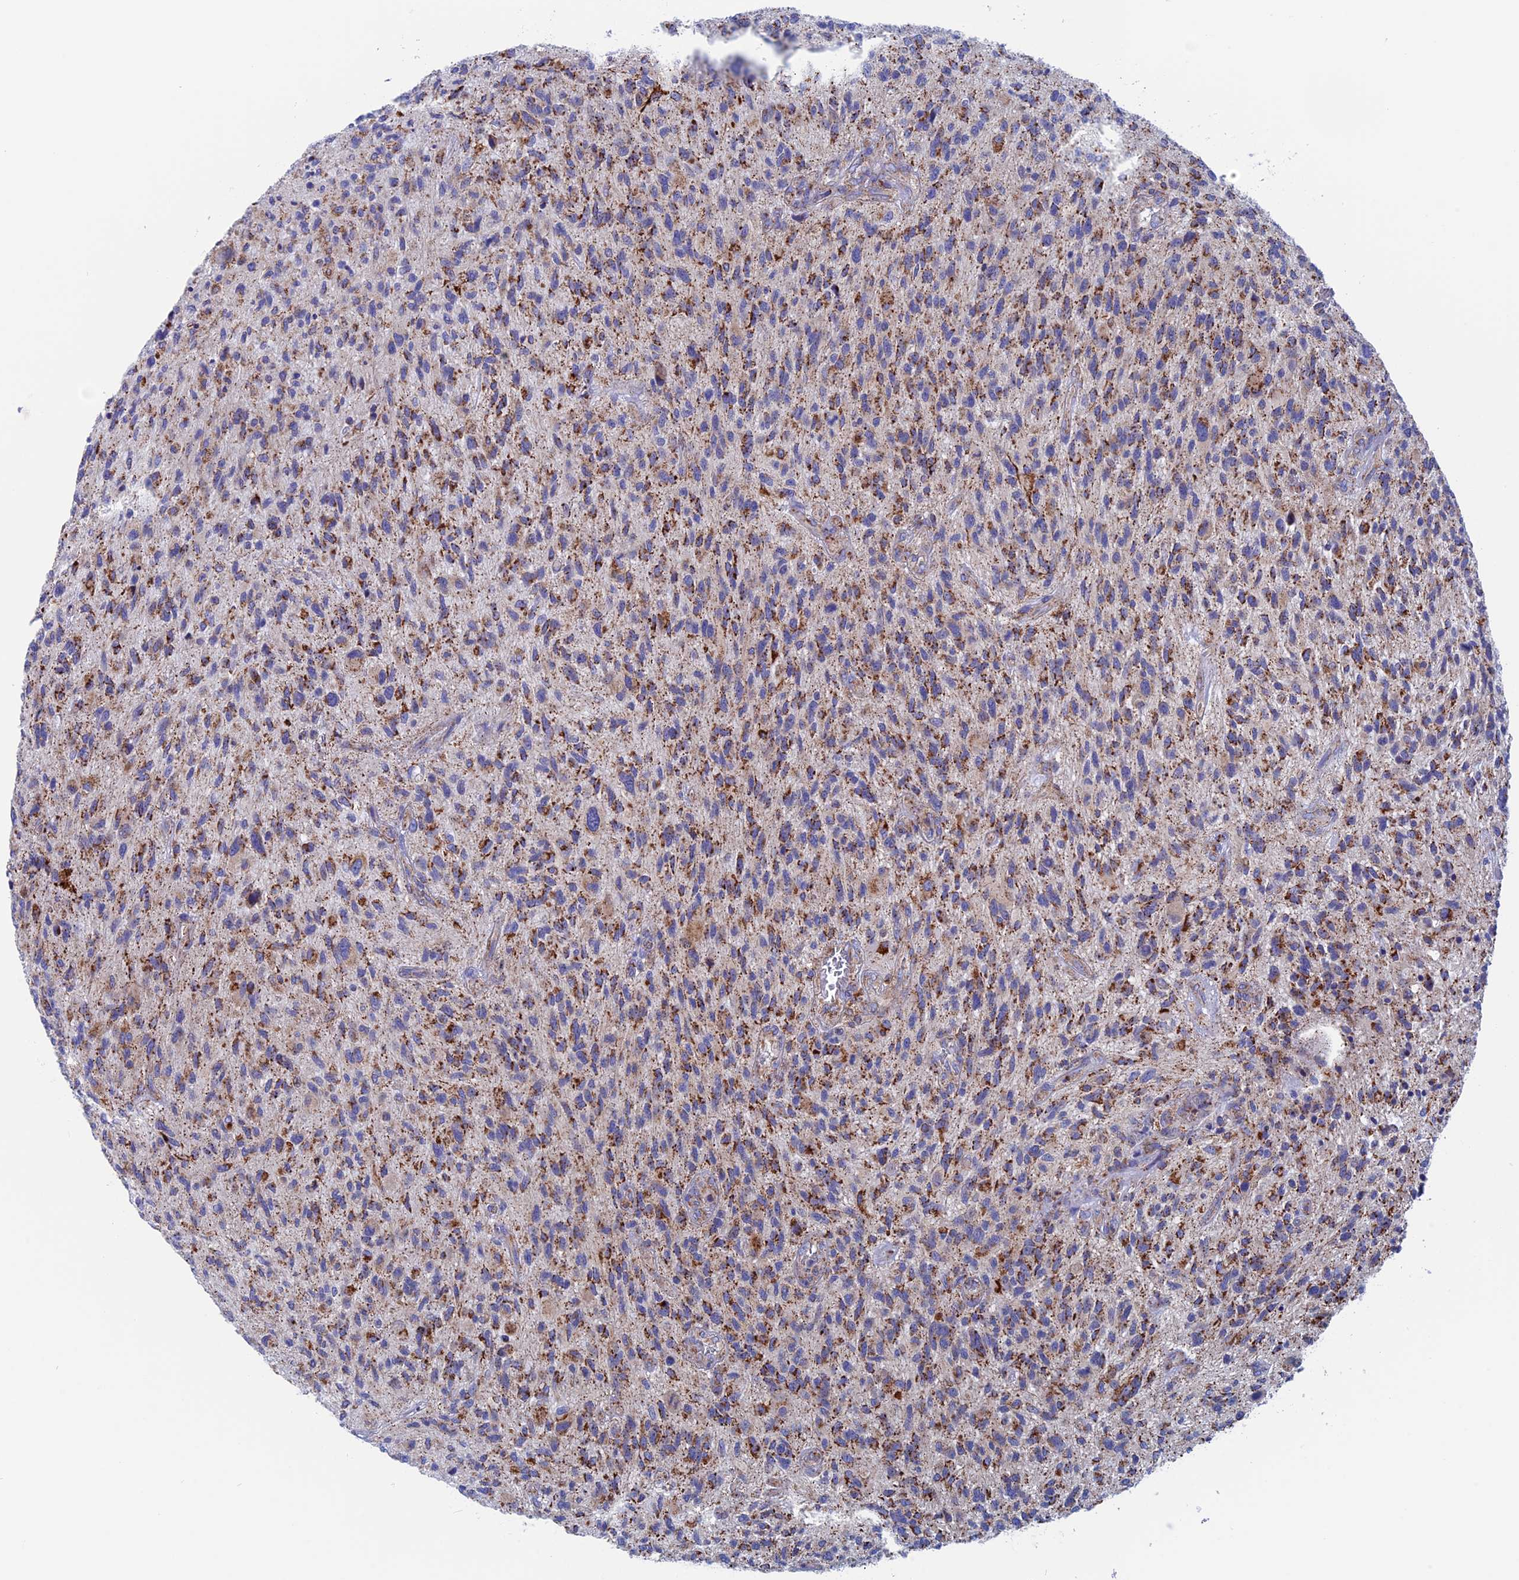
{"staining": {"intensity": "strong", "quantity": "25%-75%", "location": "cytoplasmic/membranous"}, "tissue": "glioma", "cell_type": "Tumor cells", "image_type": "cancer", "snomed": [{"axis": "morphology", "description": "Glioma, malignant, High grade"}, {"axis": "topography", "description": "Brain"}], "caption": "Human malignant glioma (high-grade) stained for a protein (brown) displays strong cytoplasmic/membranous positive positivity in about 25%-75% of tumor cells.", "gene": "WDR83", "patient": {"sex": "male", "age": 47}}